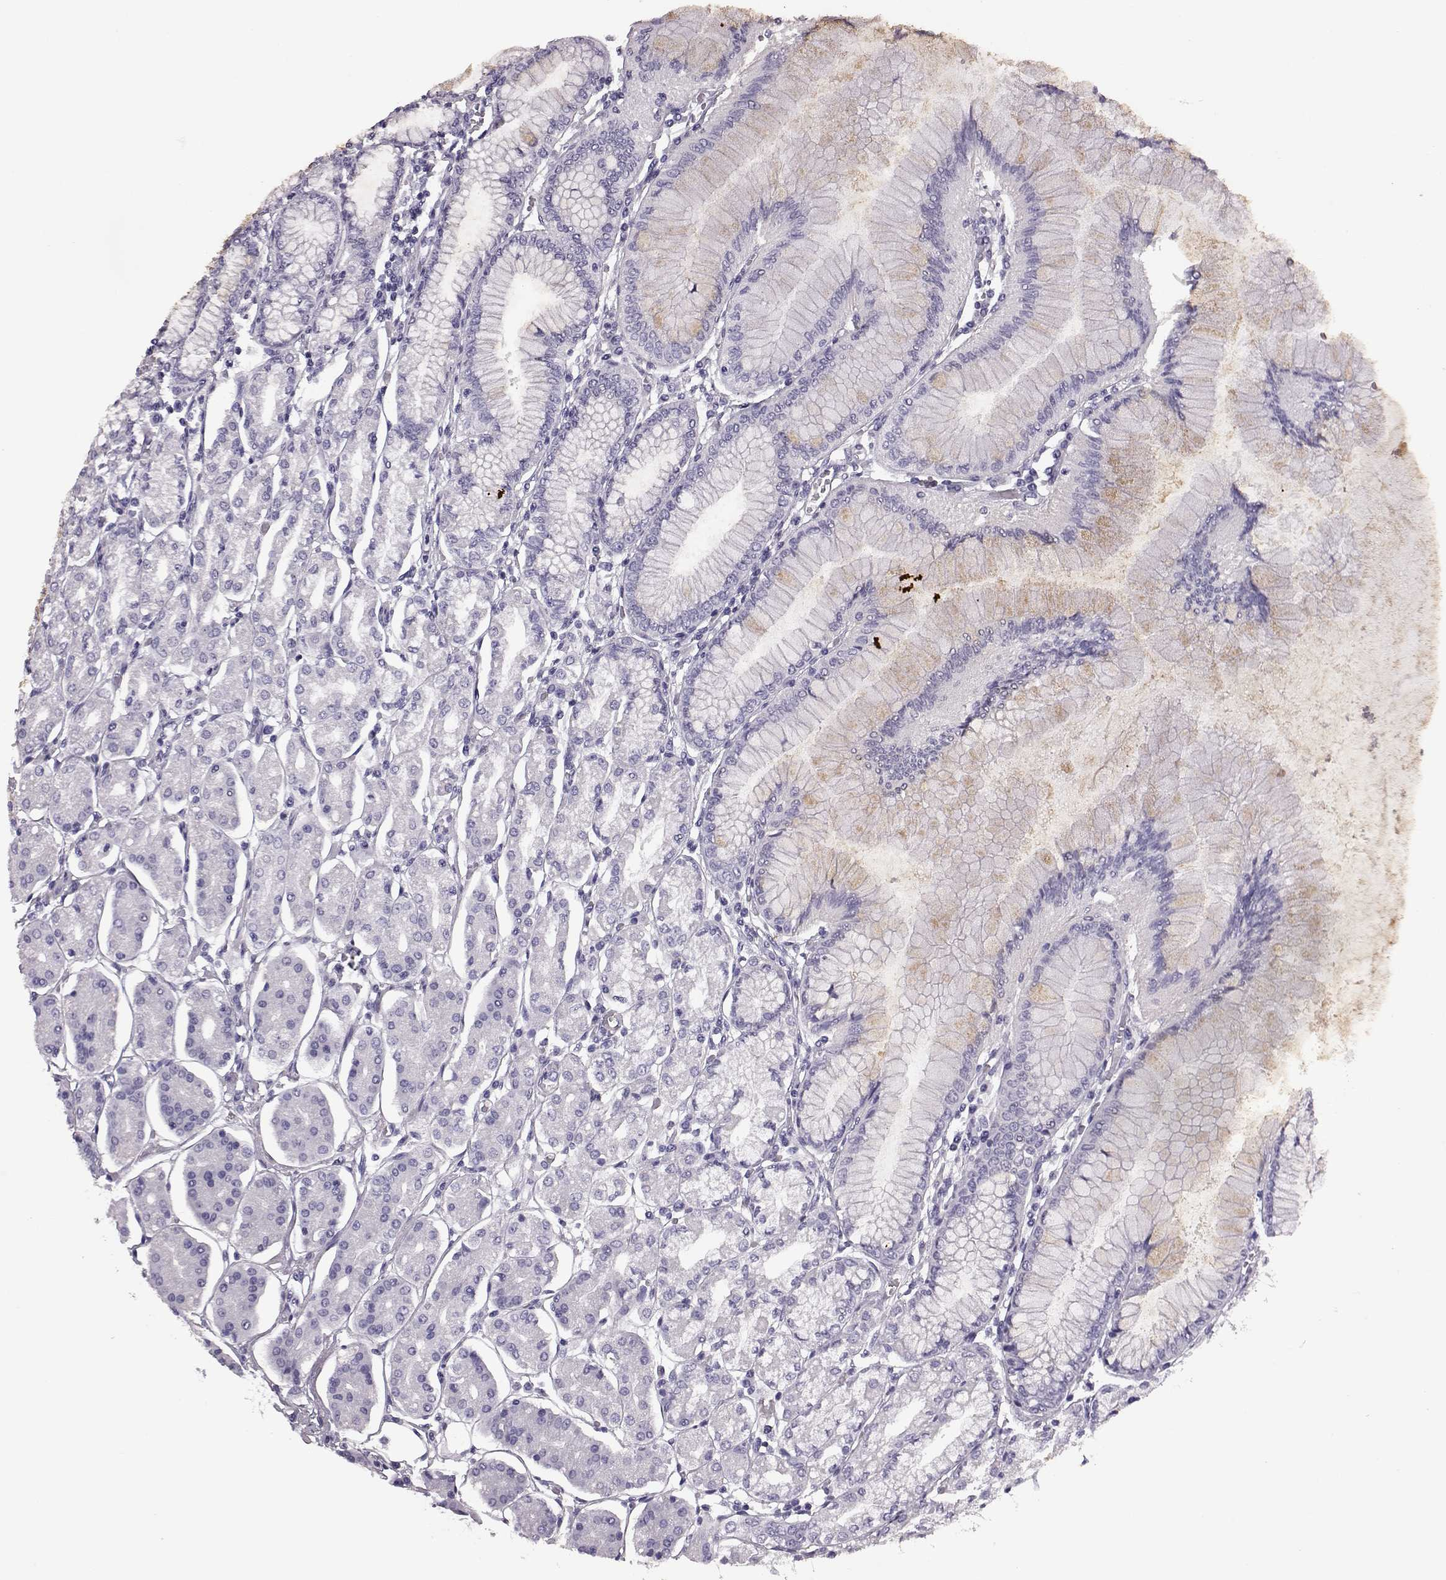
{"staining": {"intensity": "negative", "quantity": "none", "location": "none"}, "tissue": "stomach", "cell_type": "Glandular cells", "image_type": "normal", "snomed": [{"axis": "morphology", "description": "Normal tissue, NOS"}, {"axis": "topography", "description": "Skeletal muscle"}, {"axis": "topography", "description": "Stomach"}], "caption": "There is no significant expression in glandular cells of stomach. The staining is performed using DAB brown chromogen with nuclei counter-stained in using hematoxylin.", "gene": "AIPL1", "patient": {"sex": "female", "age": 57}}